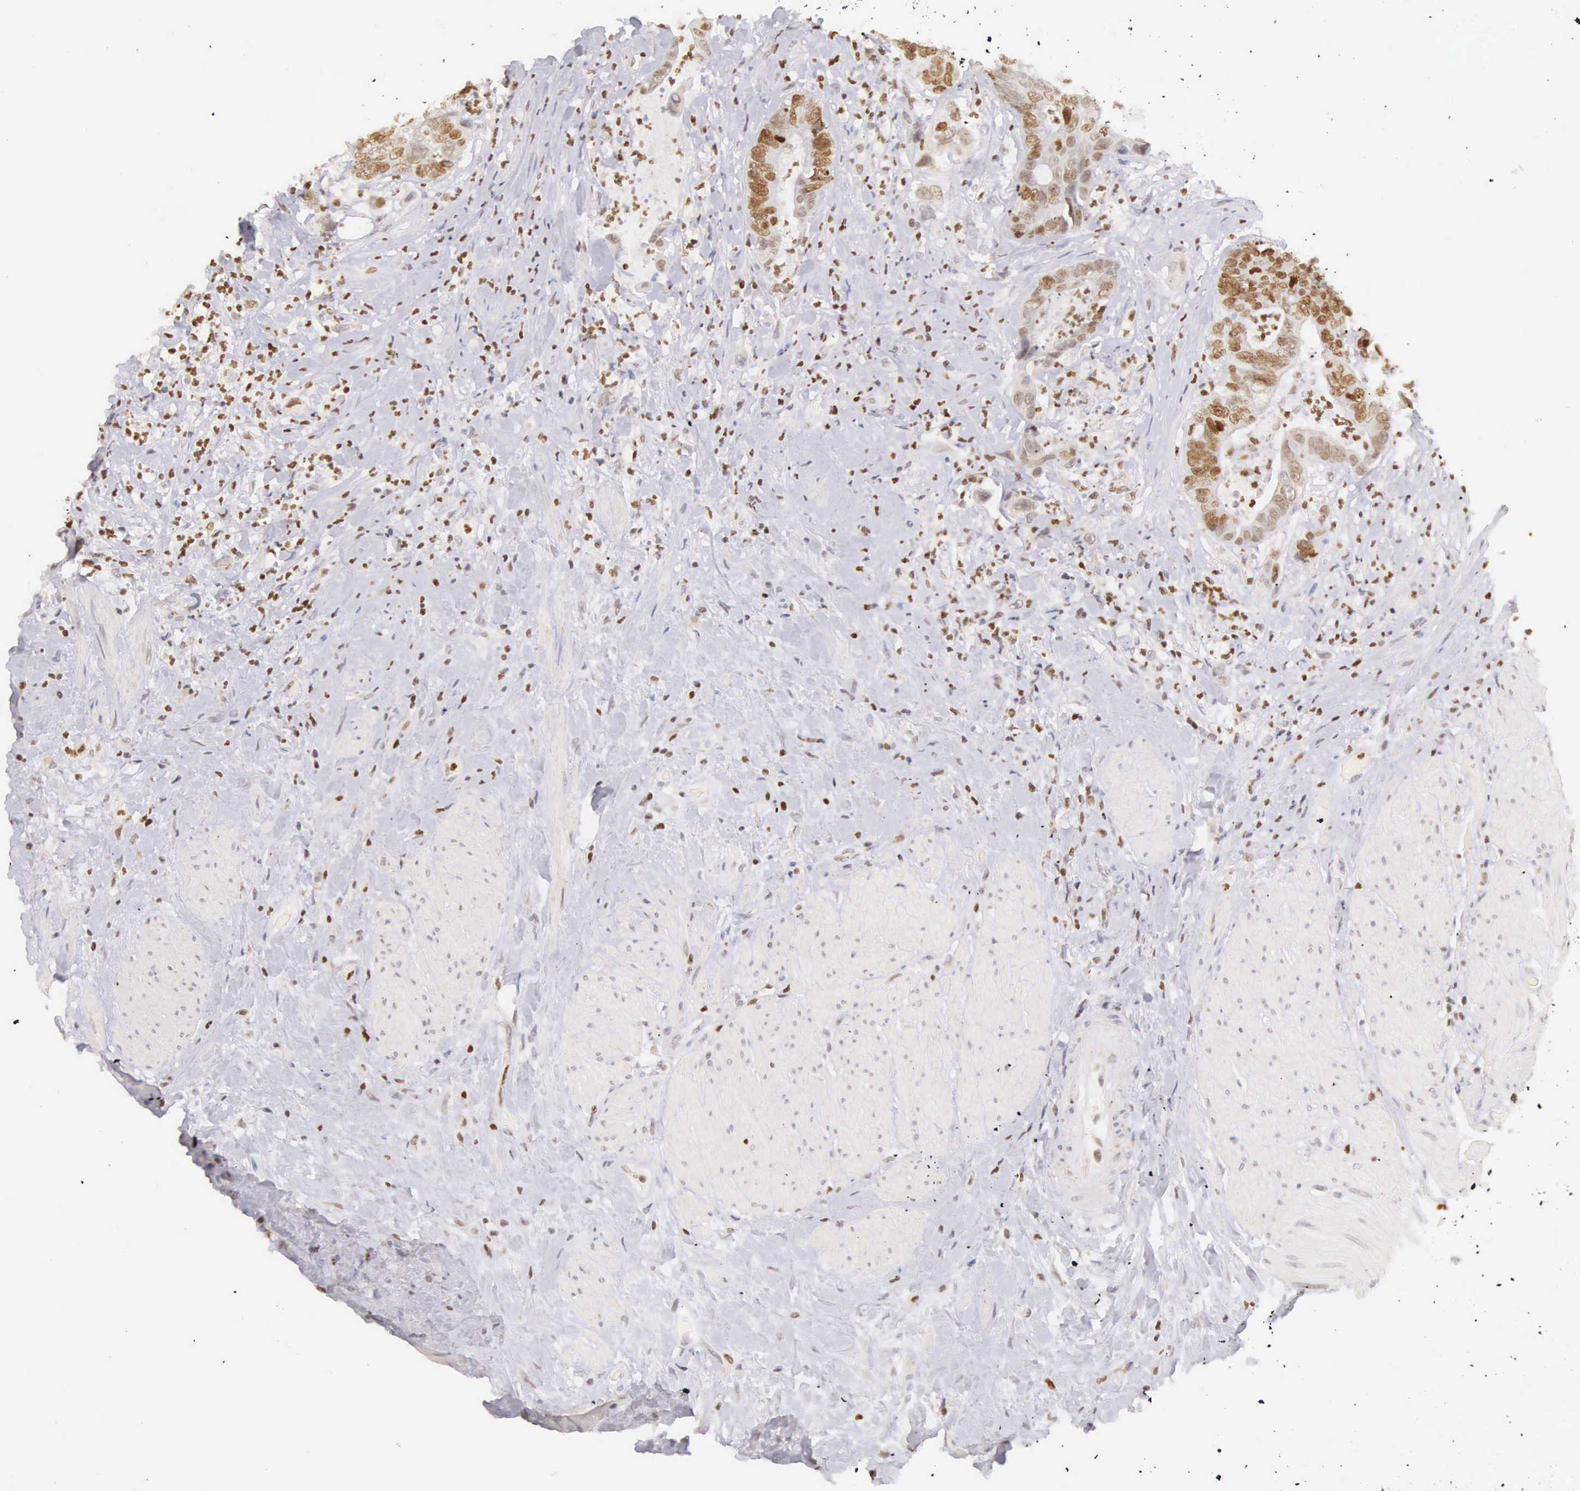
{"staining": {"intensity": "moderate", "quantity": ">75%", "location": "nuclear"}, "tissue": "colorectal cancer", "cell_type": "Tumor cells", "image_type": "cancer", "snomed": [{"axis": "morphology", "description": "Adenocarcinoma, NOS"}, {"axis": "topography", "description": "Rectum"}], "caption": "About >75% of tumor cells in human colorectal cancer (adenocarcinoma) demonstrate moderate nuclear protein staining as visualized by brown immunohistochemical staining.", "gene": "VRK1", "patient": {"sex": "female", "age": 65}}